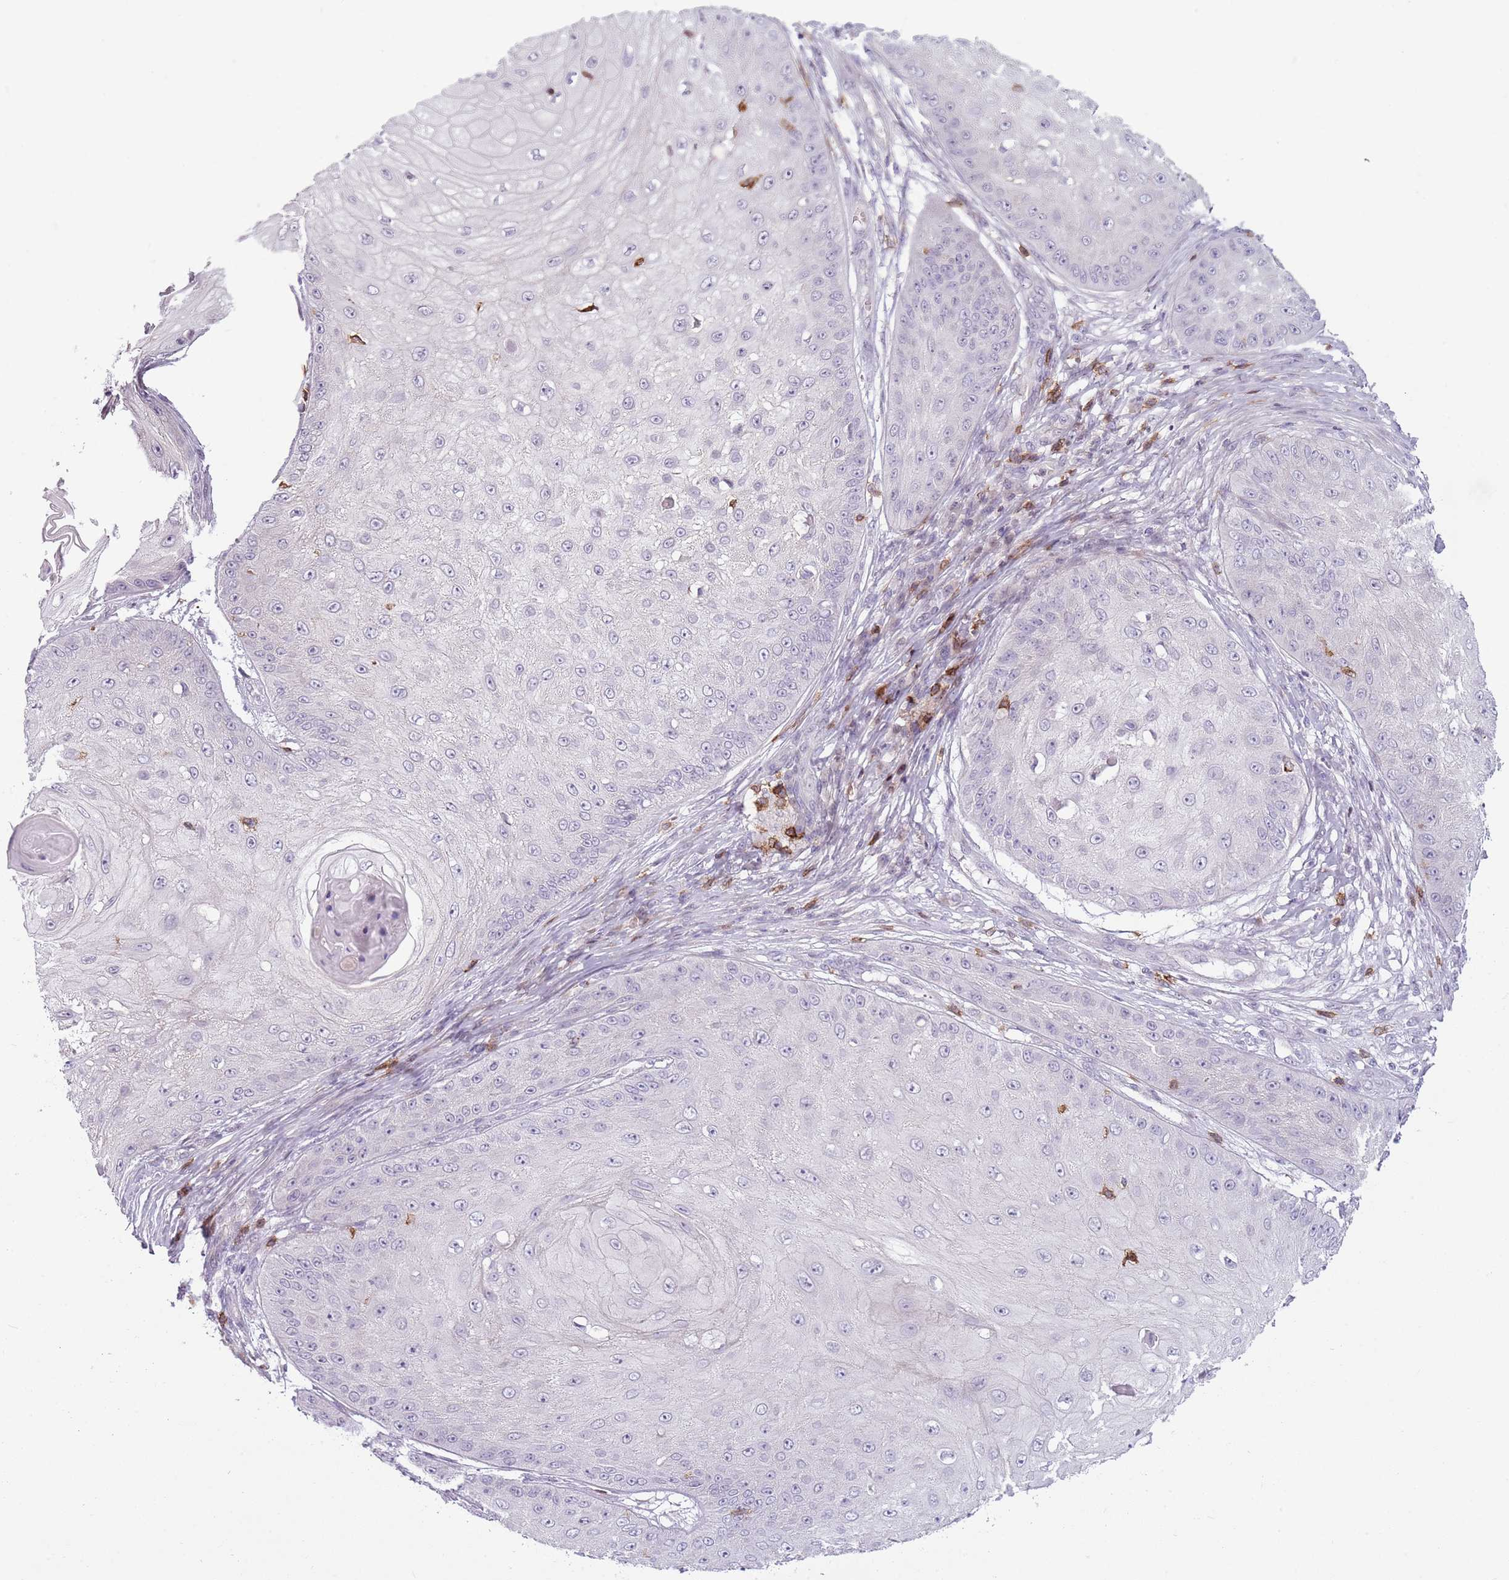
{"staining": {"intensity": "negative", "quantity": "none", "location": "none"}, "tissue": "skin cancer", "cell_type": "Tumor cells", "image_type": "cancer", "snomed": [{"axis": "morphology", "description": "Squamous cell carcinoma, NOS"}, {"axis": "topography", "description": "Skin"}], "caption": "High magnification brightfield microscopy of skin squamous cell carcinoma stained with DAB (brown) and counterstained with hematoxylin (blue): tumor cells show no significant positivity.", "gene": "ZNF583", "patient": {"sex": "male", "age": 70}}